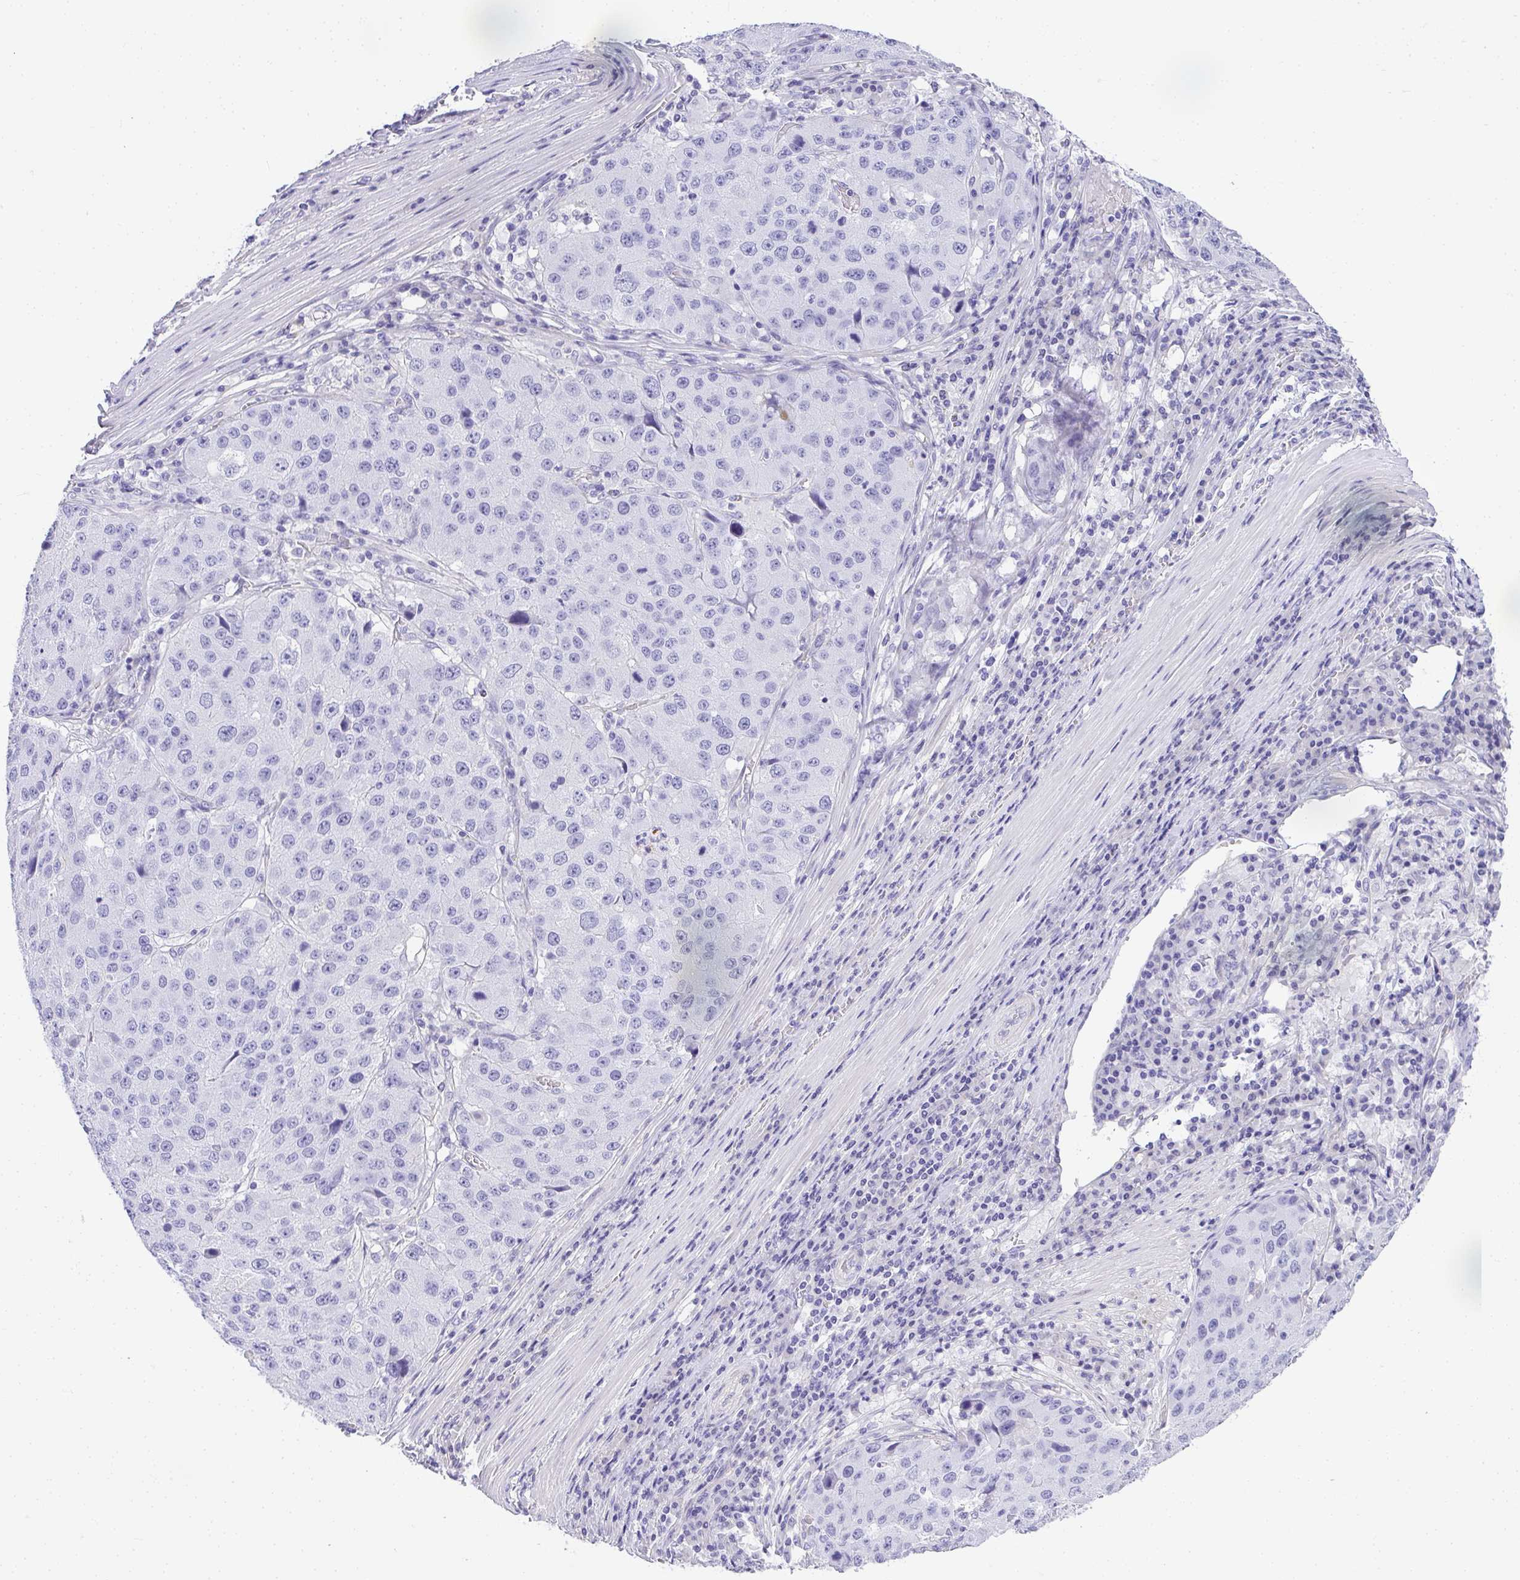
{"staining": {"intensity": "negative", "quantity": "none", "location": "none"}, "tissue": "stomach cancer", "cell_type": "Tumor cells", "image_type": "cancer", "snomed": [{"axis": "morphology", "description": "Adenocarcinoma, NOS"}, {"axis": "topography", "description": "Stomach"}], "caption": "Stomach cancer was stained to show a protein in brown. There is no significant staining in tumor cells. The staining is performed using DAB brown chromogen with nuclei counter-stained in using hematoxylin.", "gene": "PLPPR3", "patient": {"sex": "male", "age": 71}}